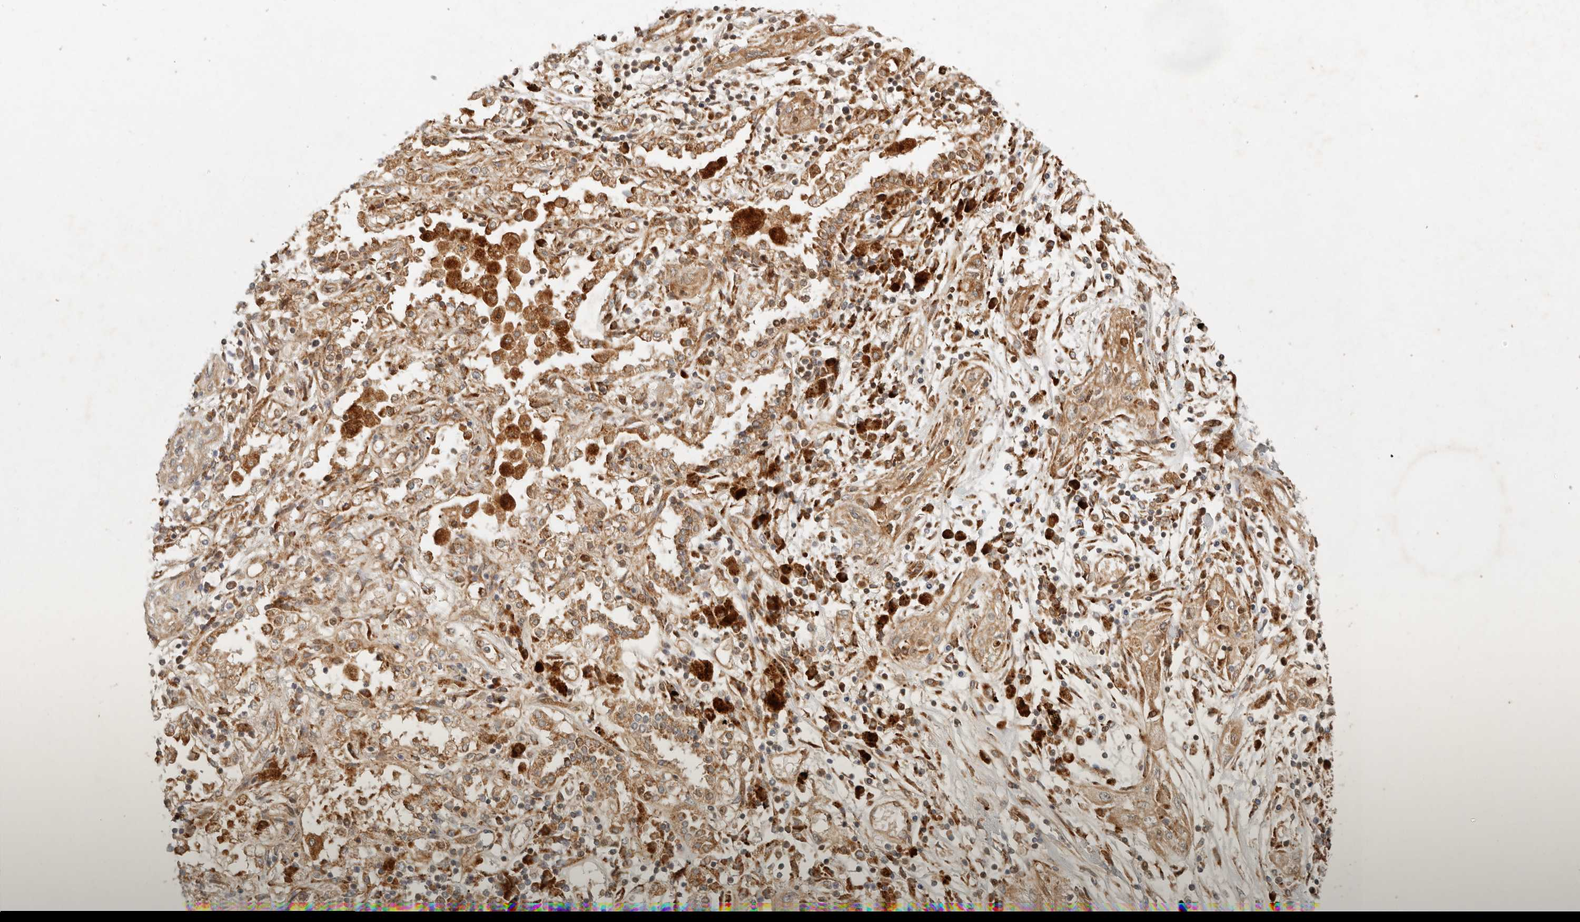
{"staining": {"intensity": "moderate", "quantity": ">75%", "location": "cytoplasmic/membranous"}, "tissue": "lung cancer", "cell_type": "Tumor cells", "image_type": "cancer", "snomed": [{"axis": "morphology", "description": "Squamous cell carcinoma, NOS"}, {"axis": "topography", "description": "Lung"}], "caption": "Lung cancer stained with DAB (3,3'-diaminobenzidine) immunohistochemistry exhibits medium levels of moderate cytoplasmic/membranous expression in approximately >75% of tumor cells.", "gene": "KLHL38", "patient": {"sex": "female", "age": 47}}